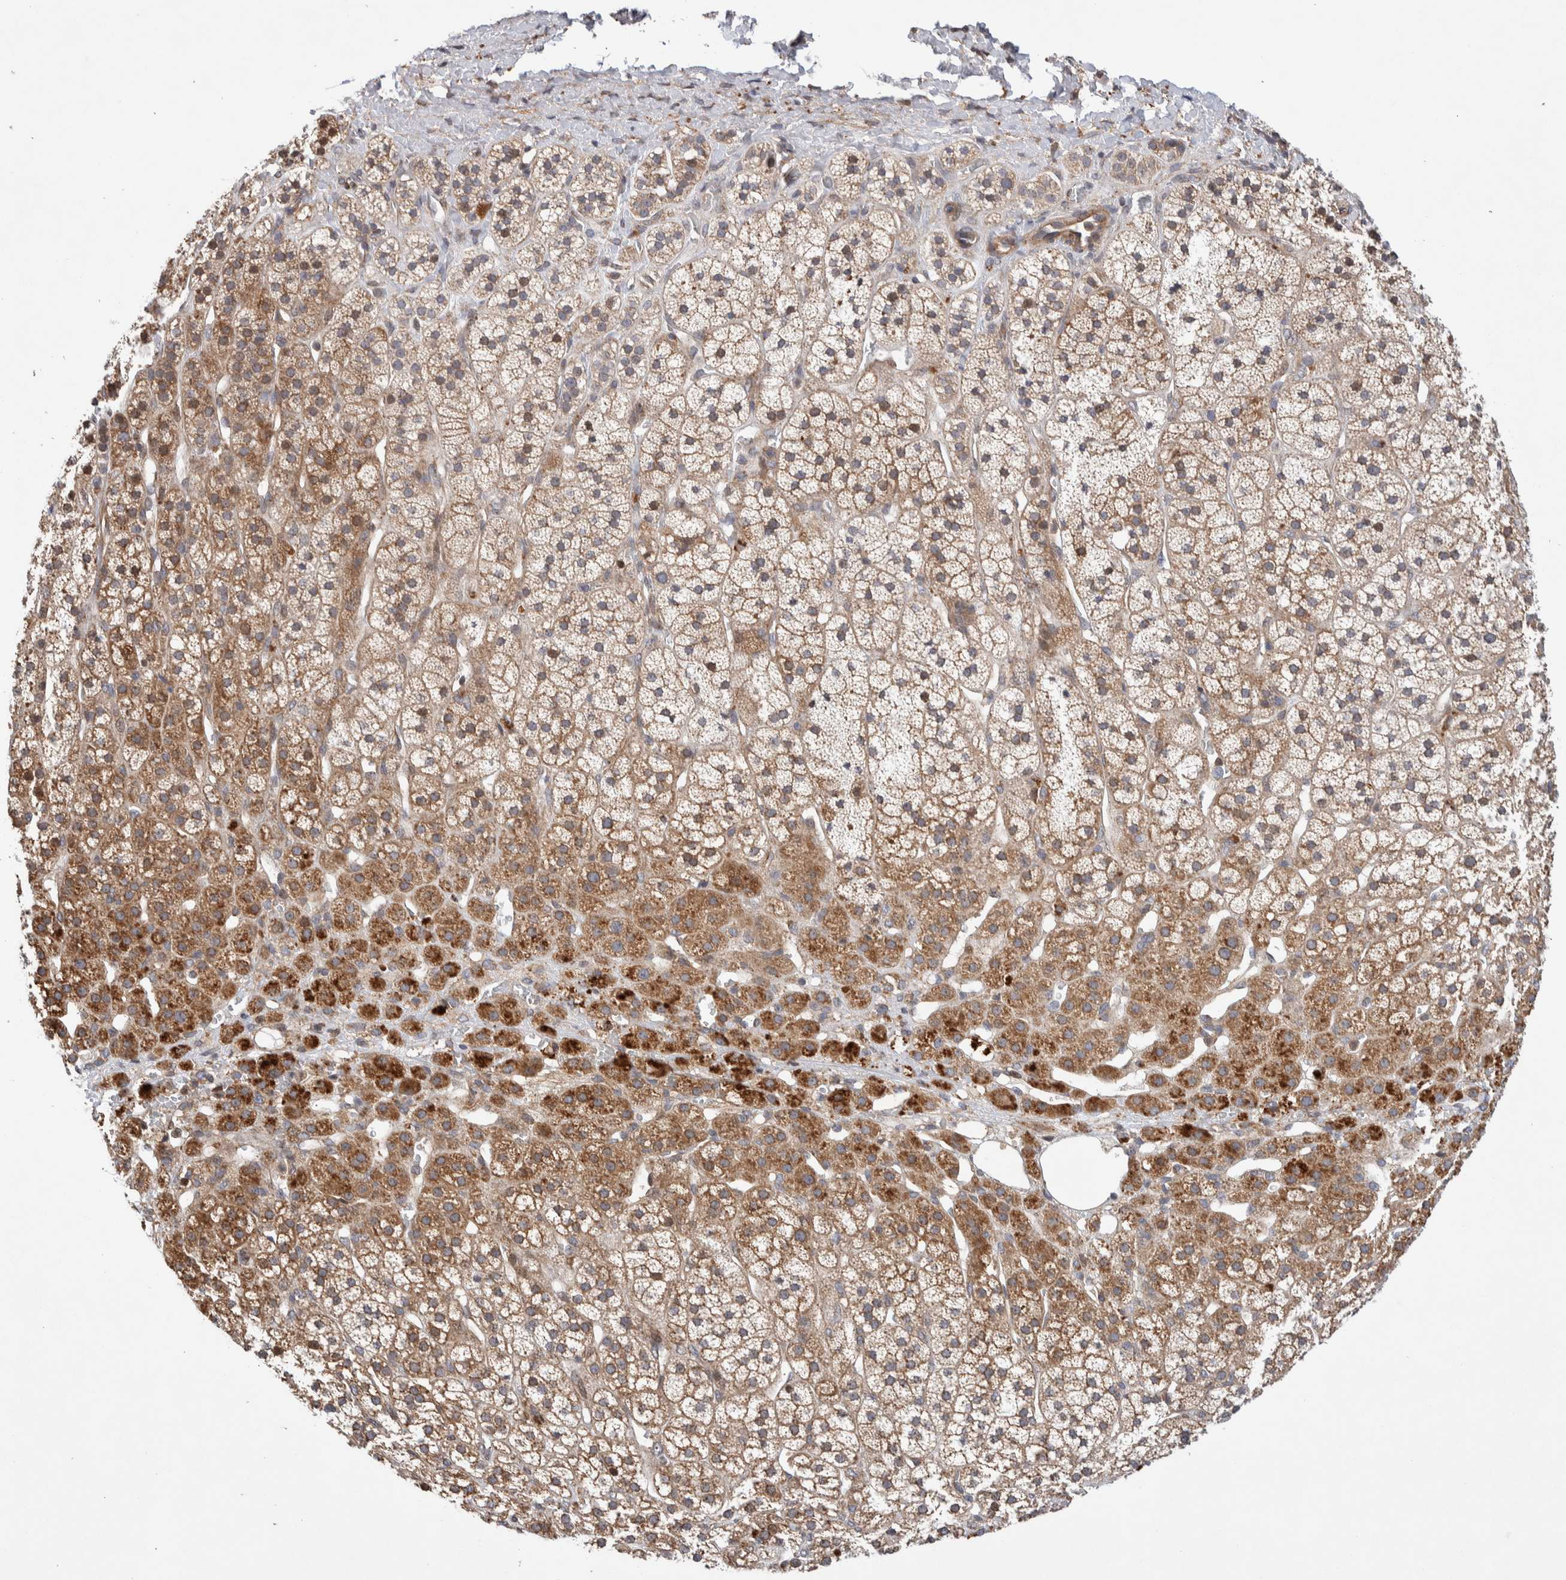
{"staining": {"intensity": "strong", "quantity": "25%-75%", "location": "cytoplasmic/membranous"}, "tissue": "adrenal gland", "cell_type": "Glandular cells", "image_type": "normal", "snomed": [{"axis": "morphology", "description": "Normal tissue, NOS"}, {"axis": "topography", "description": "Adrenal gland"}], "caption": "Unremarkable adrenal gland demonstrates strong cytoplasmic/membranous staining in about 25%-75% of glandular cells.", "gene": "LZTS1", "patient": {"sex": "male", "age": 56}}